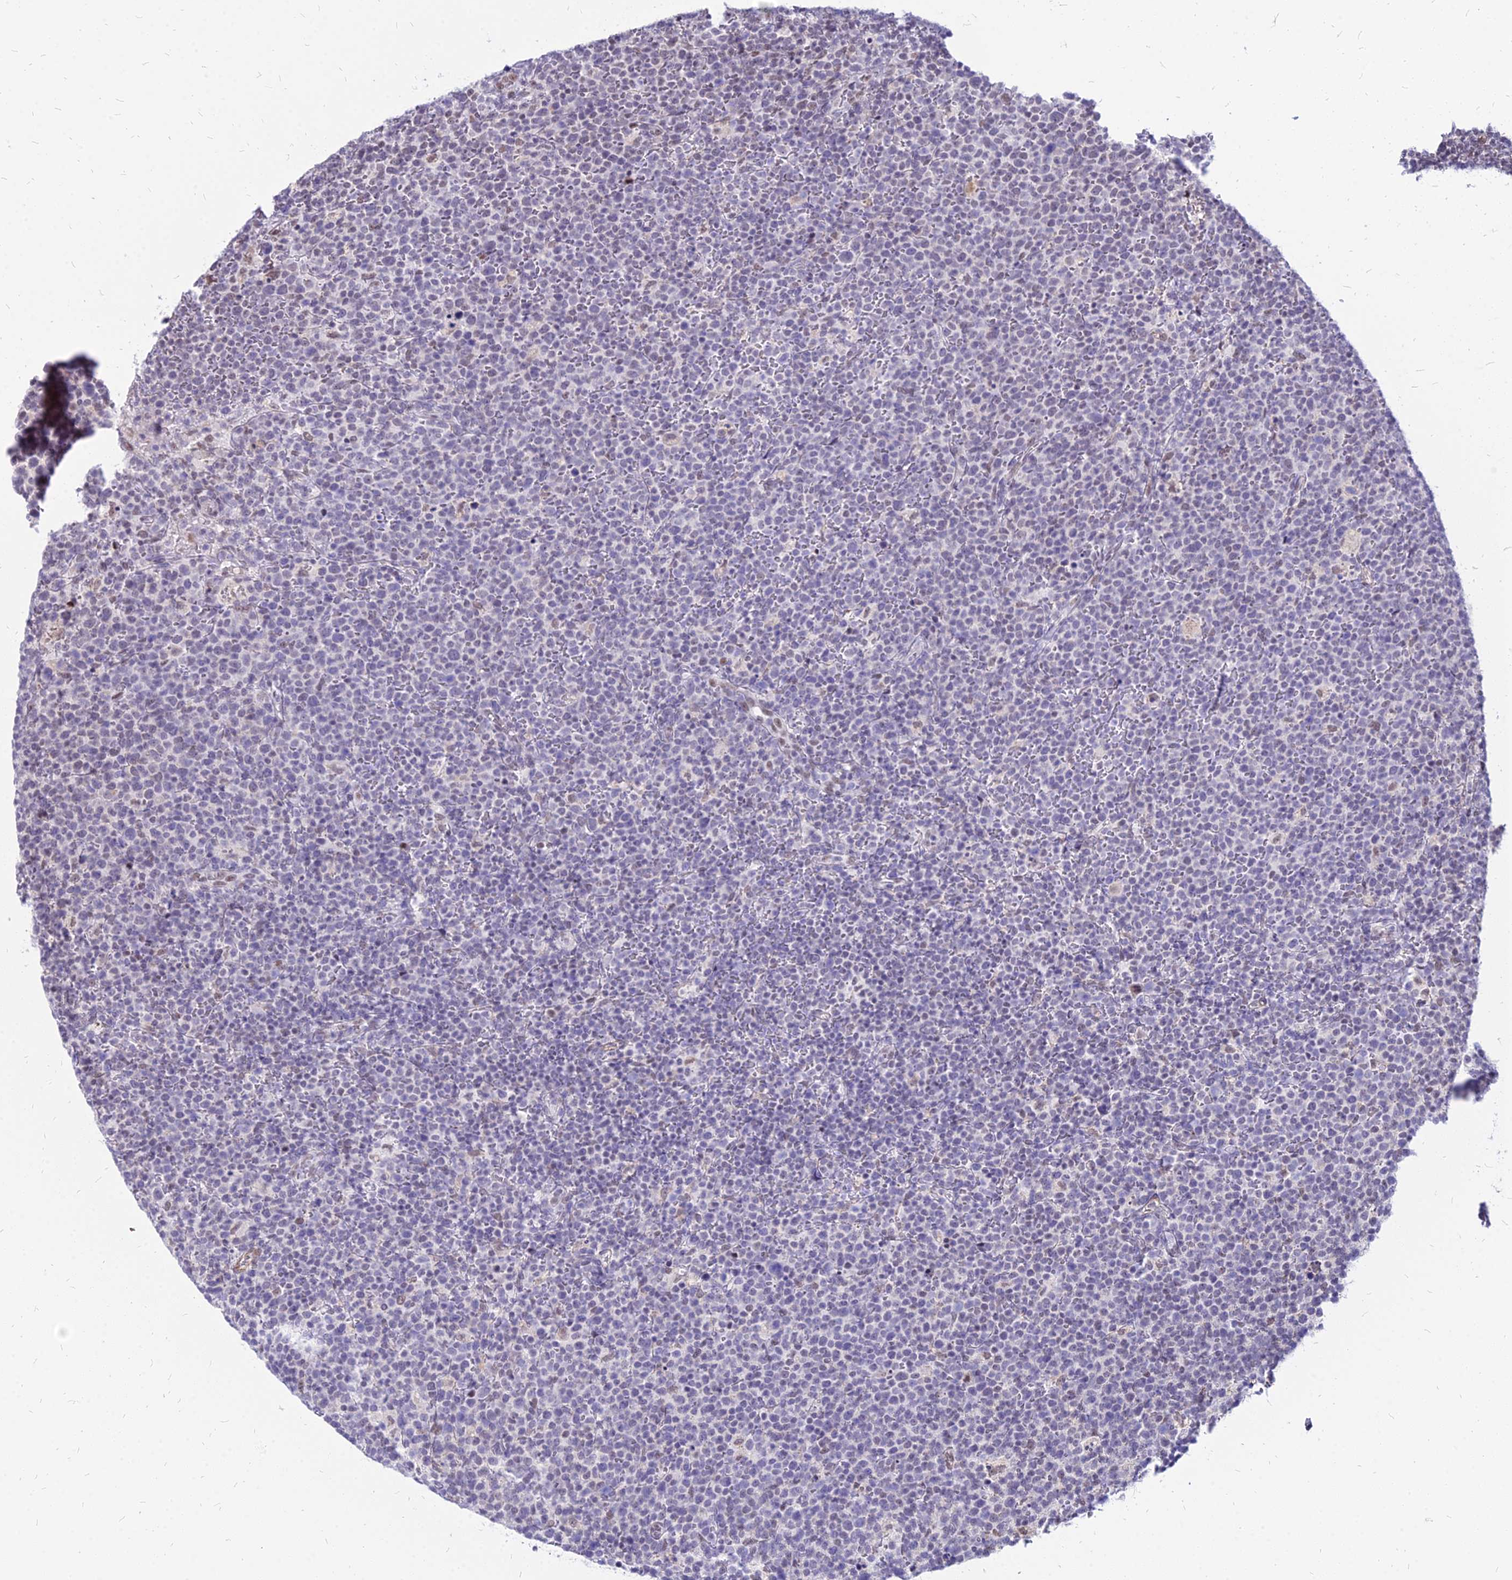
{"staining": {"intensity": "negative", "quantity": "none", "location": "none"}, "tissue": "lymphoma", "cell_type": "Tumor cells", "image_type": "cancer", "snomed": [{"axis": "morphology", "description": "Malignant lymphoma, non-Hodgkin's type, High grade"}, {"axis": "topography", "description": "Lymph node"}], "caption": "A histopathology image of malignant lymphoma, non-Hodgkin's type (high-grade) stained for a protein reveals no brown staining in tumor cells. Nuclei are stained in blue.", "gene": "FDX2", "patient": {"sex": "male", "age": 61}}